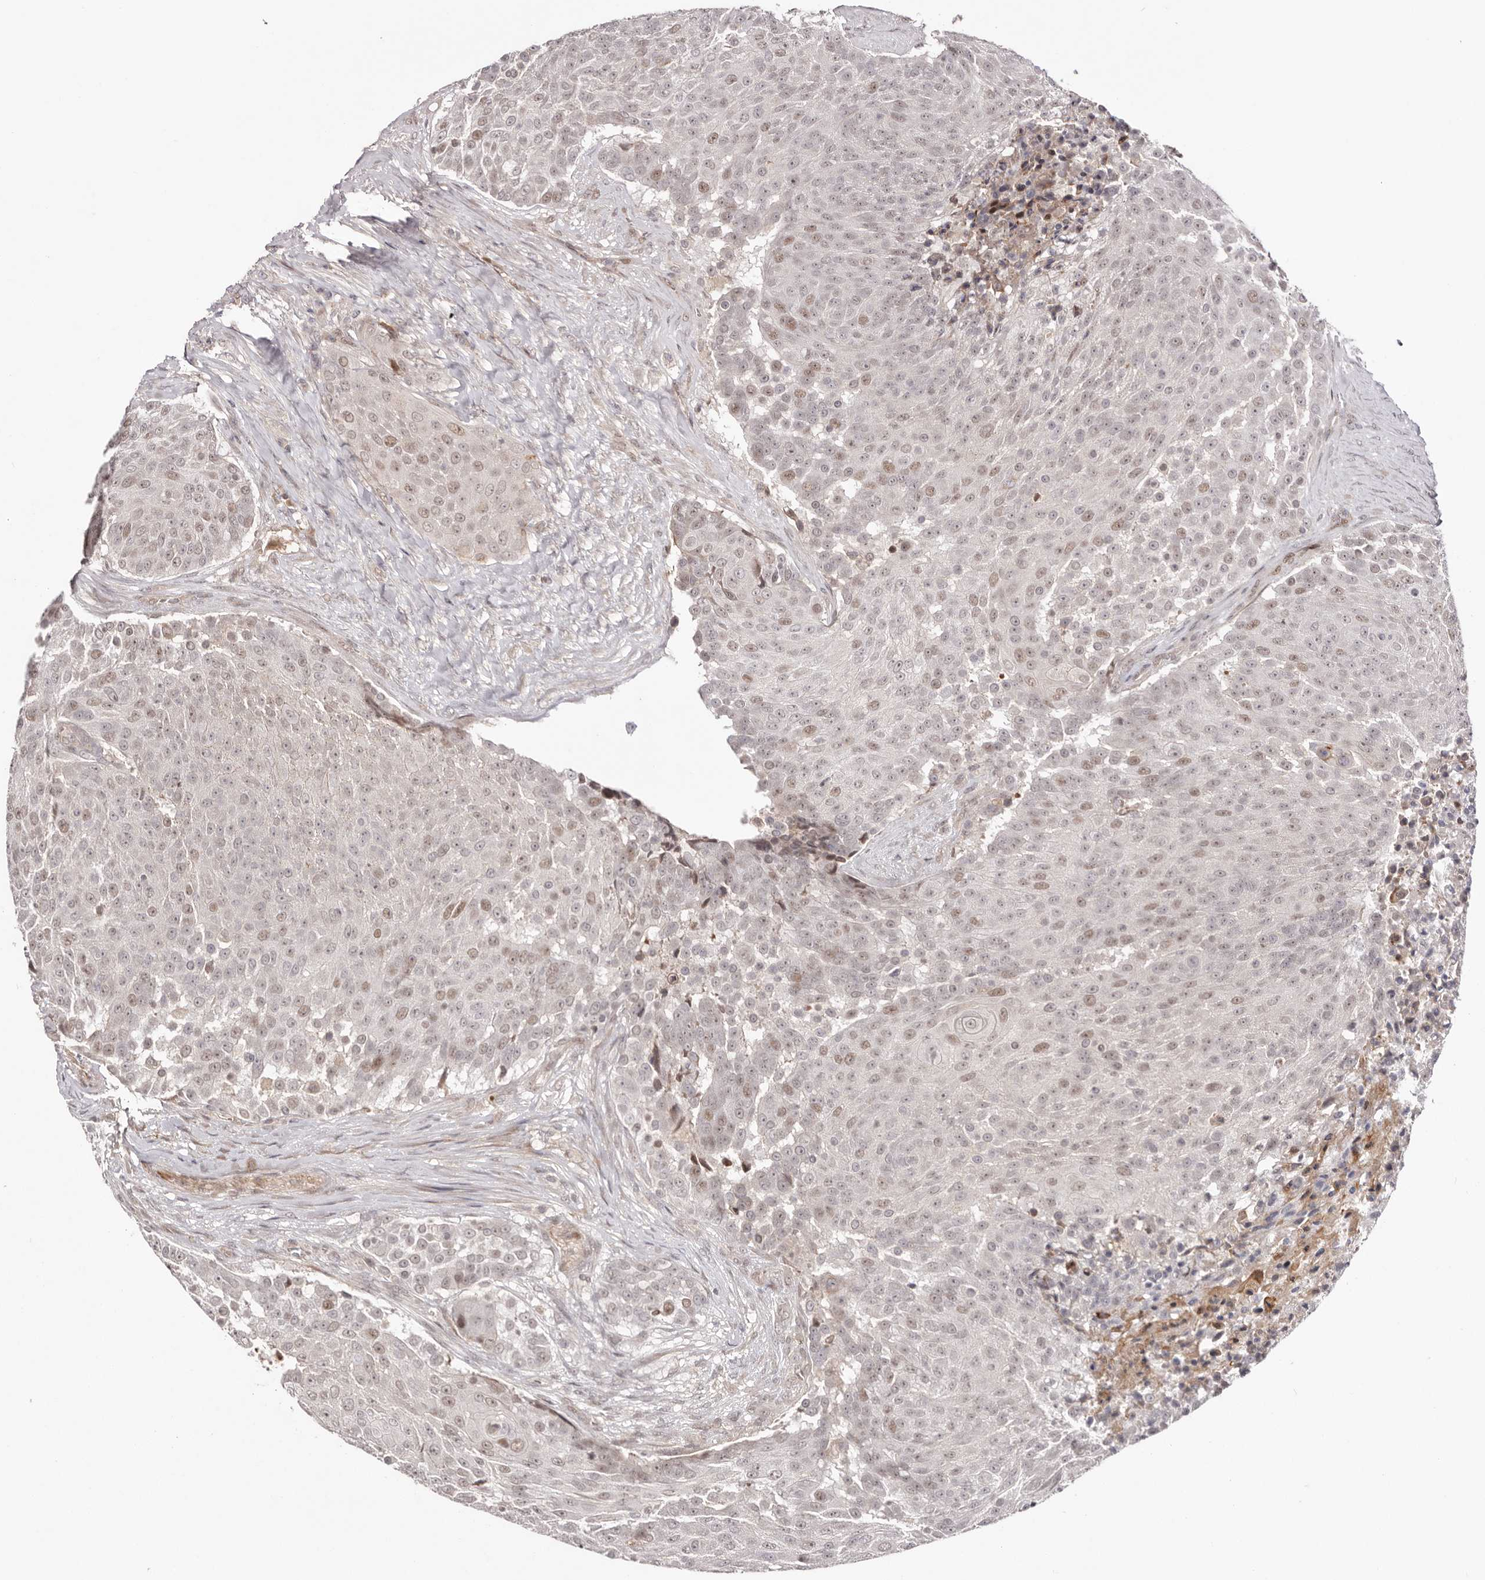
{"staining": {"intensity": "moderate", "quantity": "<25%", "location": "nuclear"}, "tissue": "urothelial cancer", "cell_type": "Tumor cells", "image_type": "cancer", "snomed": [{"axis": "morphology", "description": "Urothelial carcinoma, High grade"}, {"axis": "topography", "description": "Urinary bladder"}], "caption": "This is an image of immunohistochemistry (IHC) staining of urothelial carcinoma (high-grade), which shows moderate positivity in the nuclear of tumor cells.", "gene": "EGR3", "patient": {"sex": "female", "age": 63}}